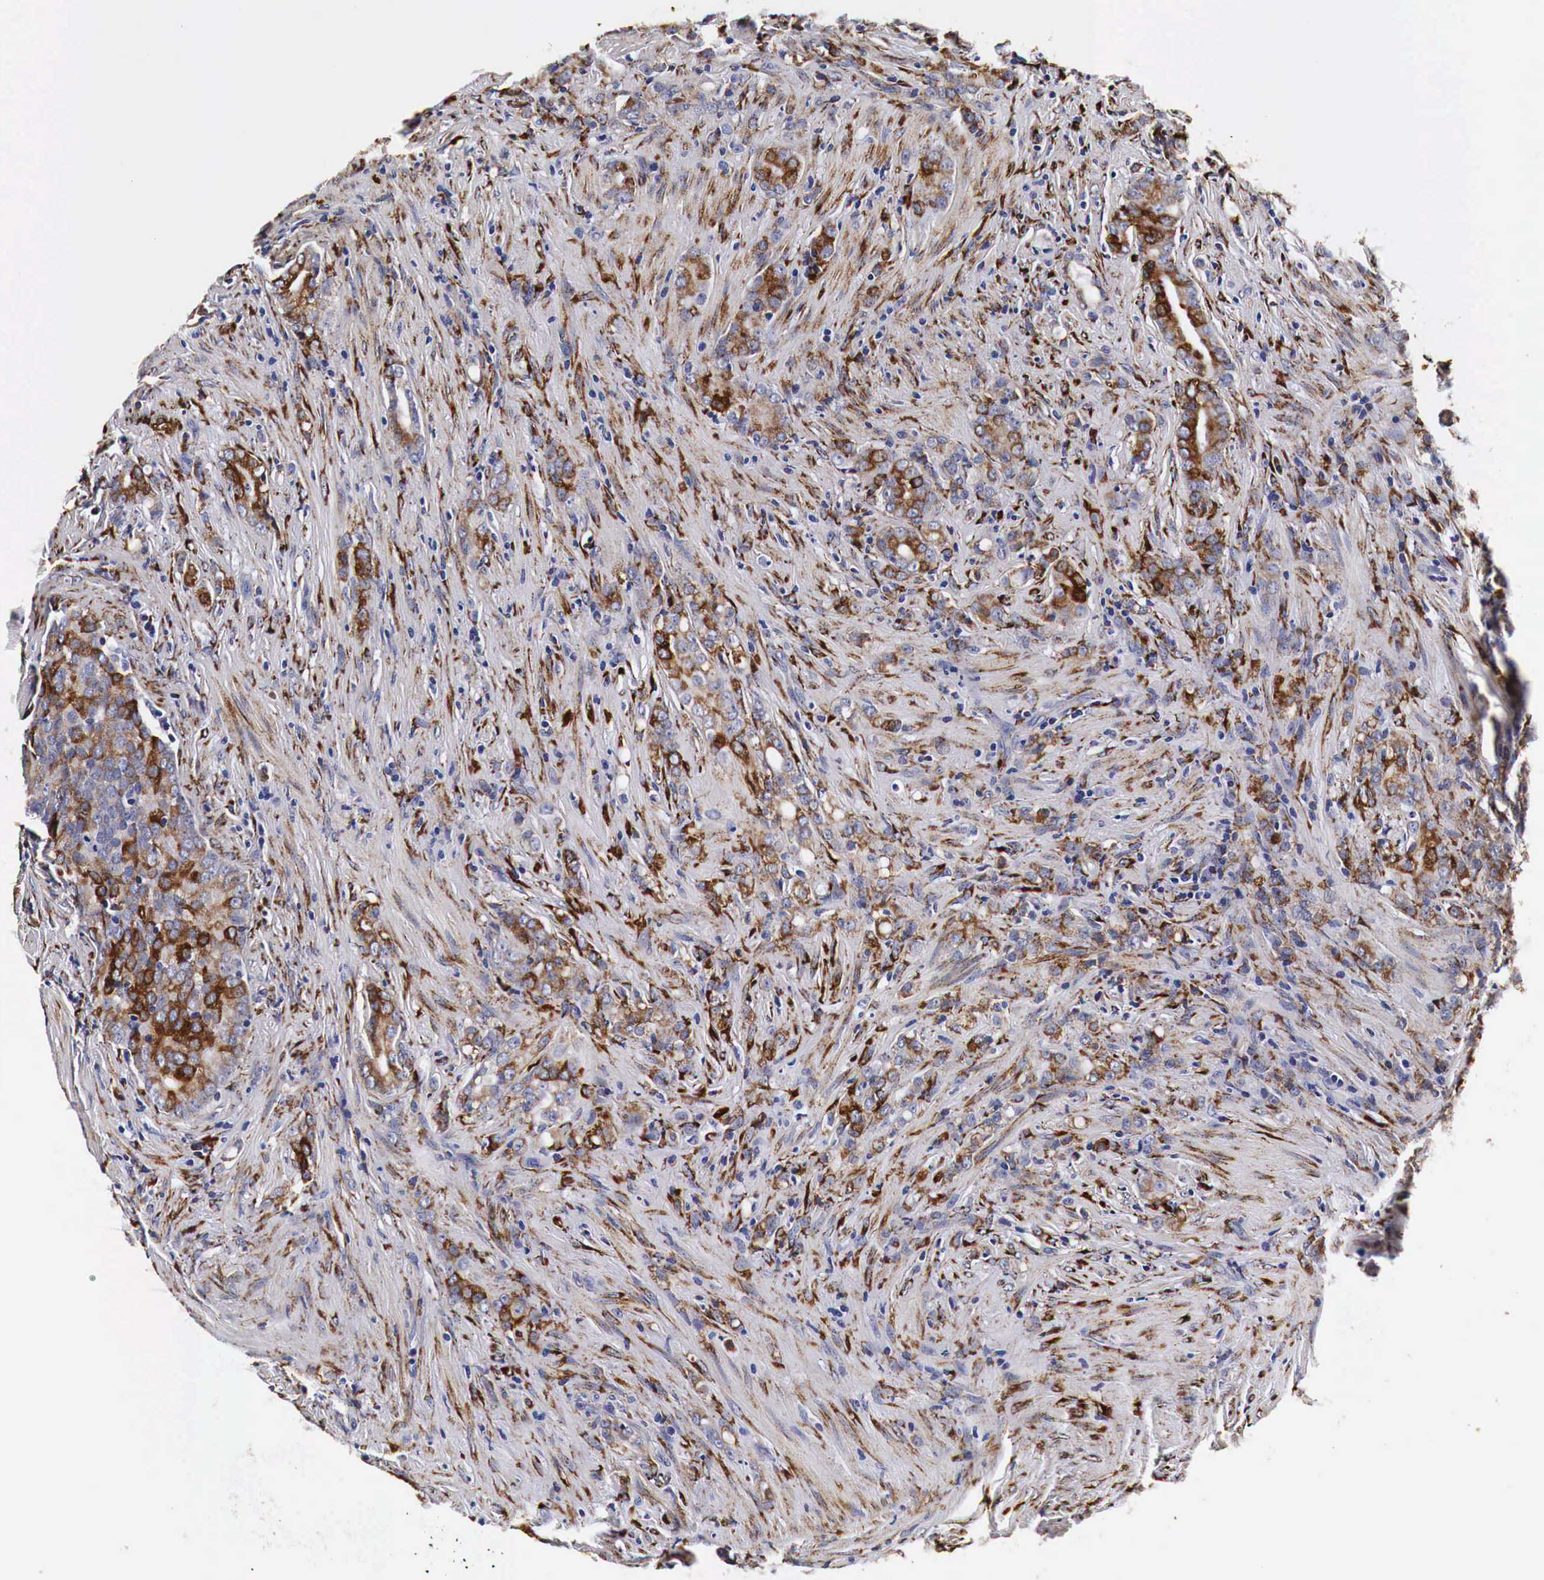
{"staining": {"intensity": "moderate", "quantity": "25%-75%", "location": "cytoplasmic/membranous"}, "tissue": "prostate cancer", "cell_type": "Tumor cells", "image_type": "cancer", "snomed": [{"axis": "morphology", "description": "Adenocarcinoma, Medium grade"}, {"axis": "topography", "description": "Prostate"}], "caption": "DAB immunohistochemical staining of prostate cancer (medium-grade adenocarcinoma) demonstrates moderate cytoplasmic/membranous protein expression in about 25%-75% of tumor cells. (Stains: DAB (3,3'-diaminobenzidine) in brown, nuclei in blue, Microscopy: brightfield microscopy at high magnification).", "gene": "CKAP4", "patient": {"sex": "male", "age": 59}}